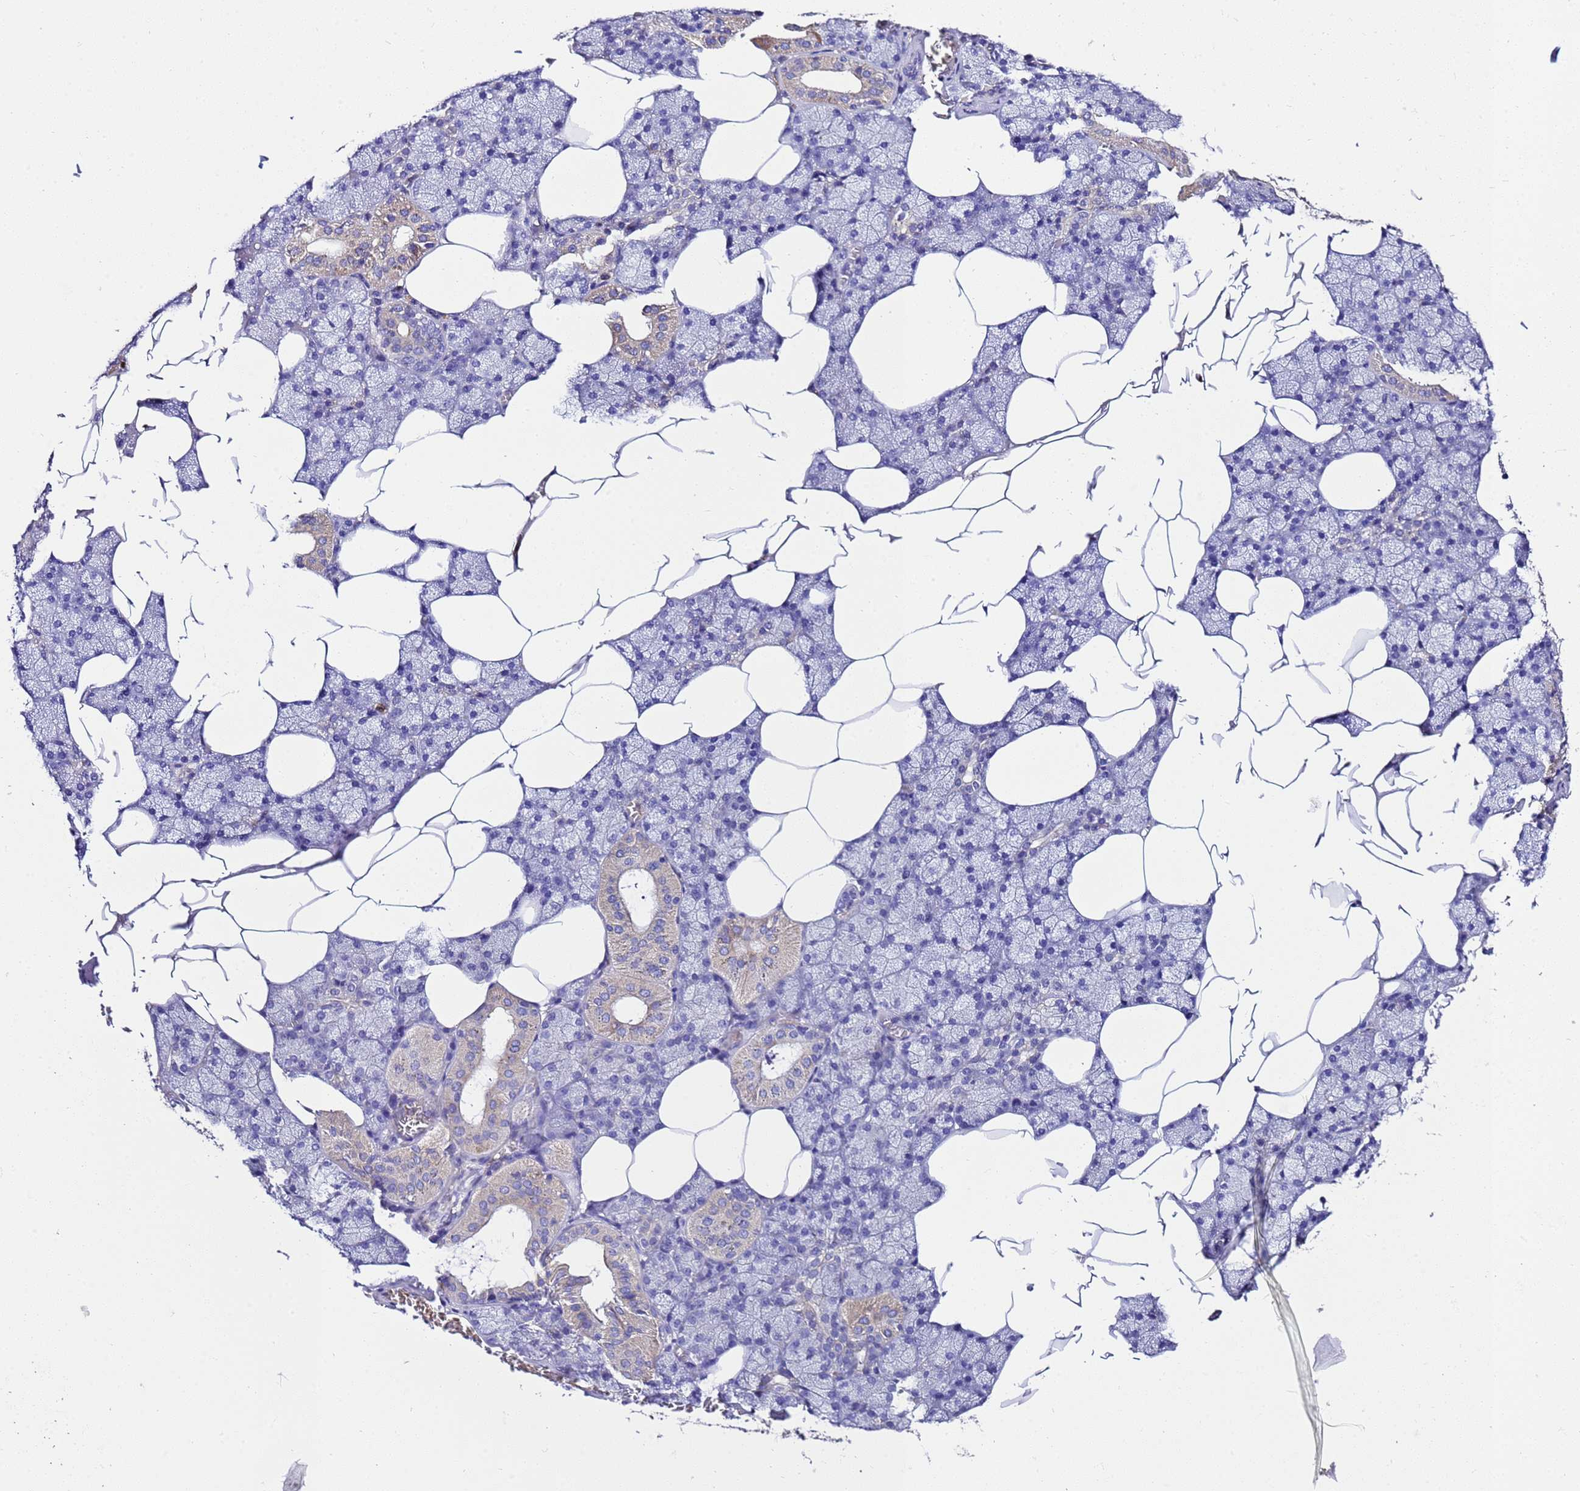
{"staining": {"intensity": "moderate", "quantity": "<25%", "location": "cytoplasmic/membranous"}, "tissue": "salivary gland", "cell_type": "Glandular cells", "image_type": "normal", "snomed": [{"axis": "morphology", "description": "Normal tissue, NOS"}, {"axis": "topography", "description": "Salivary gland"}], "caption": "An immunohistochemistry image of benign tissue is shown. Protein staining in brown highlights moderate cytoplasmic/membranous positivity in salivary gland within glandular cells.", "gene": "UGT2A1", "patient": {"sex": "male", "age": 62}}